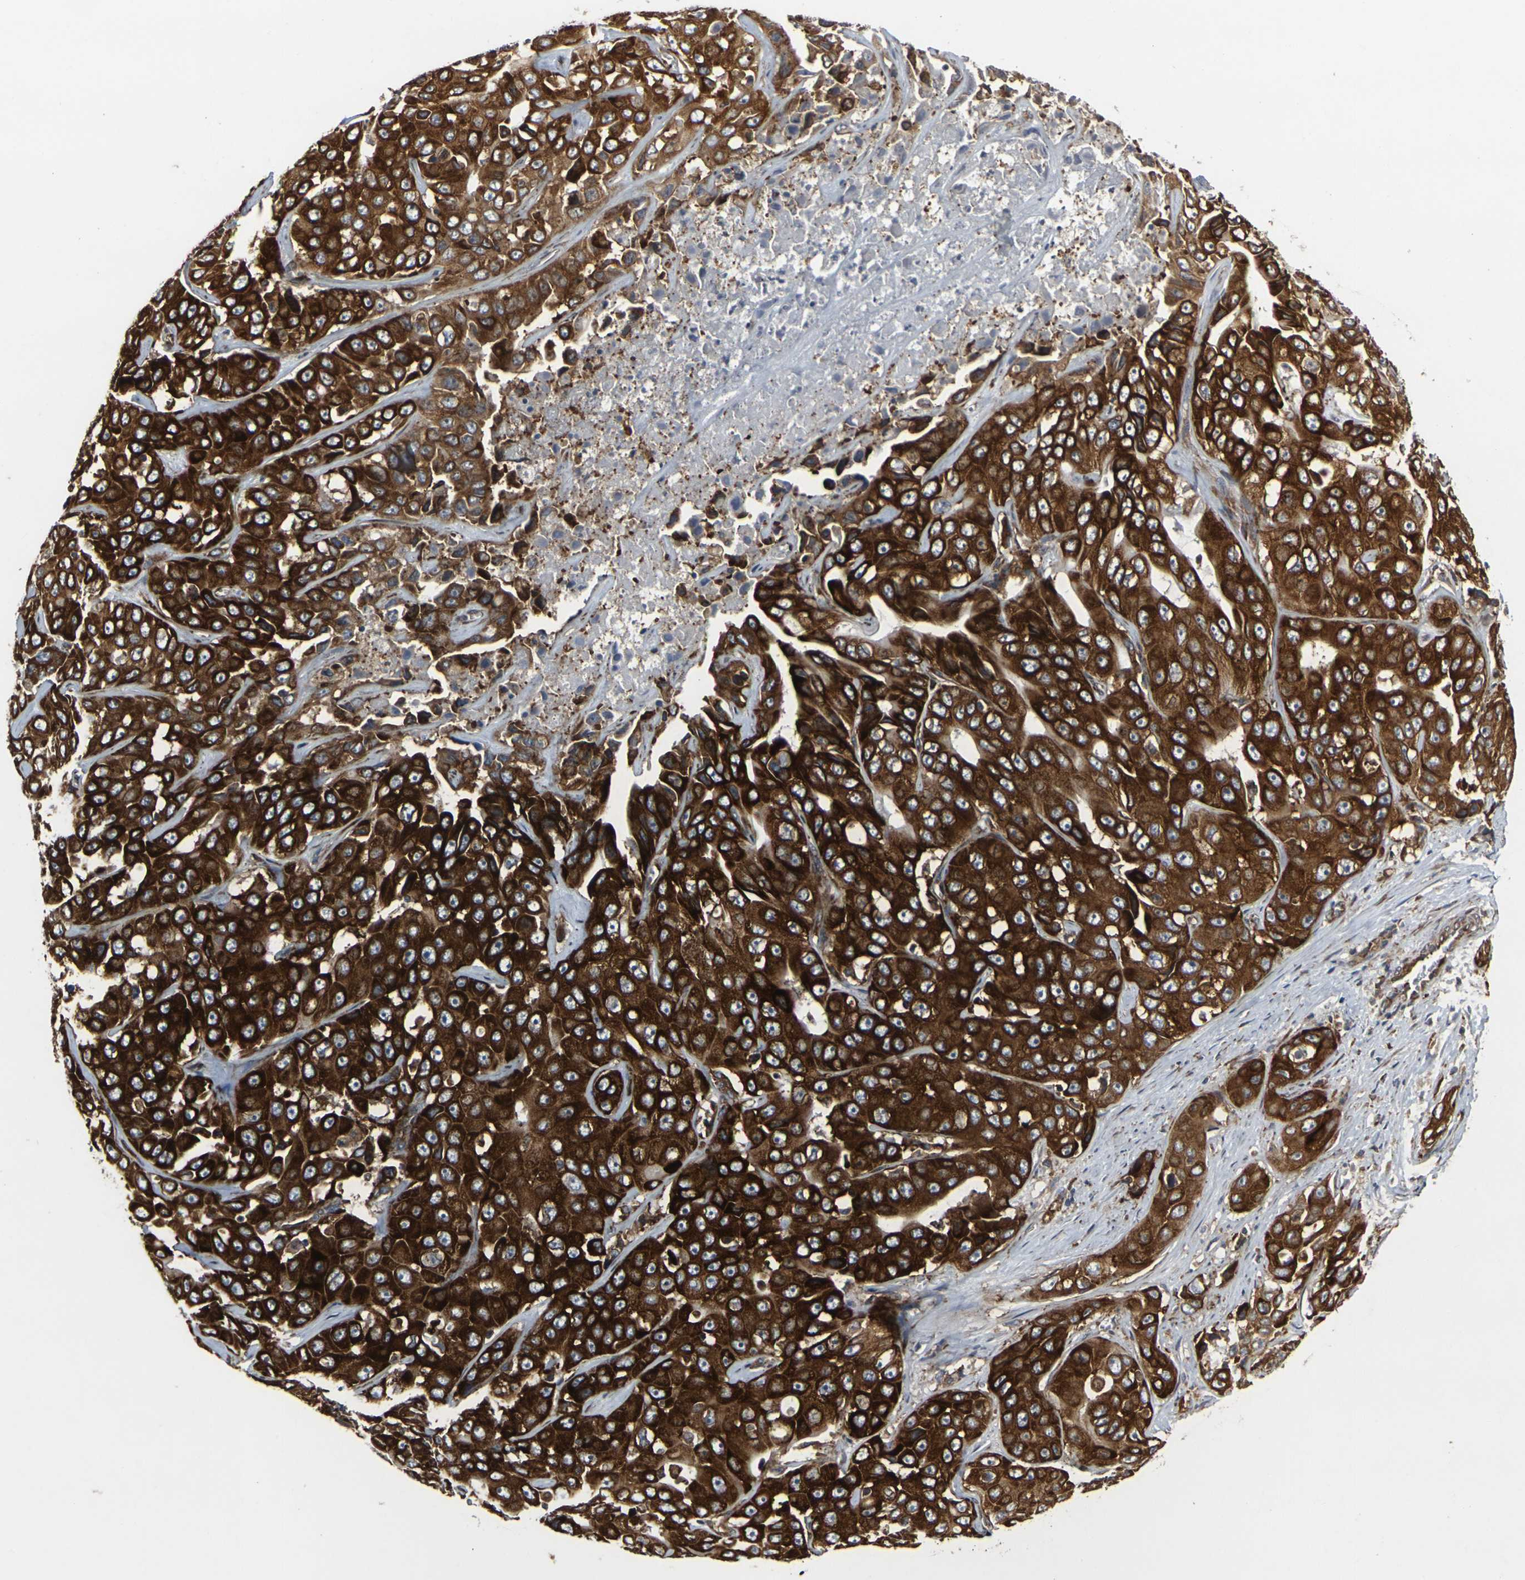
{"staining": {"intensity": "strong", "quantity": ">75%", "location": "cytoplasmic/membranous"}, "tissue": "liver cancer", "cell_type": "Tumor cells", "image_type": "cancer", "snomed": [{"axis": "morphology", "description": "Cholangiocarcinoma"}, {"axis": "topography", "description": "Liver"}], "caption": "This is an image of IHC staining of liver cancer (cholangiocarcinoma), which shows strong positivity in the cytoplasmic/membranous of tumor cells.", "gene": "MARCHF2", "patient": {"sex": "female", "age": 52}}